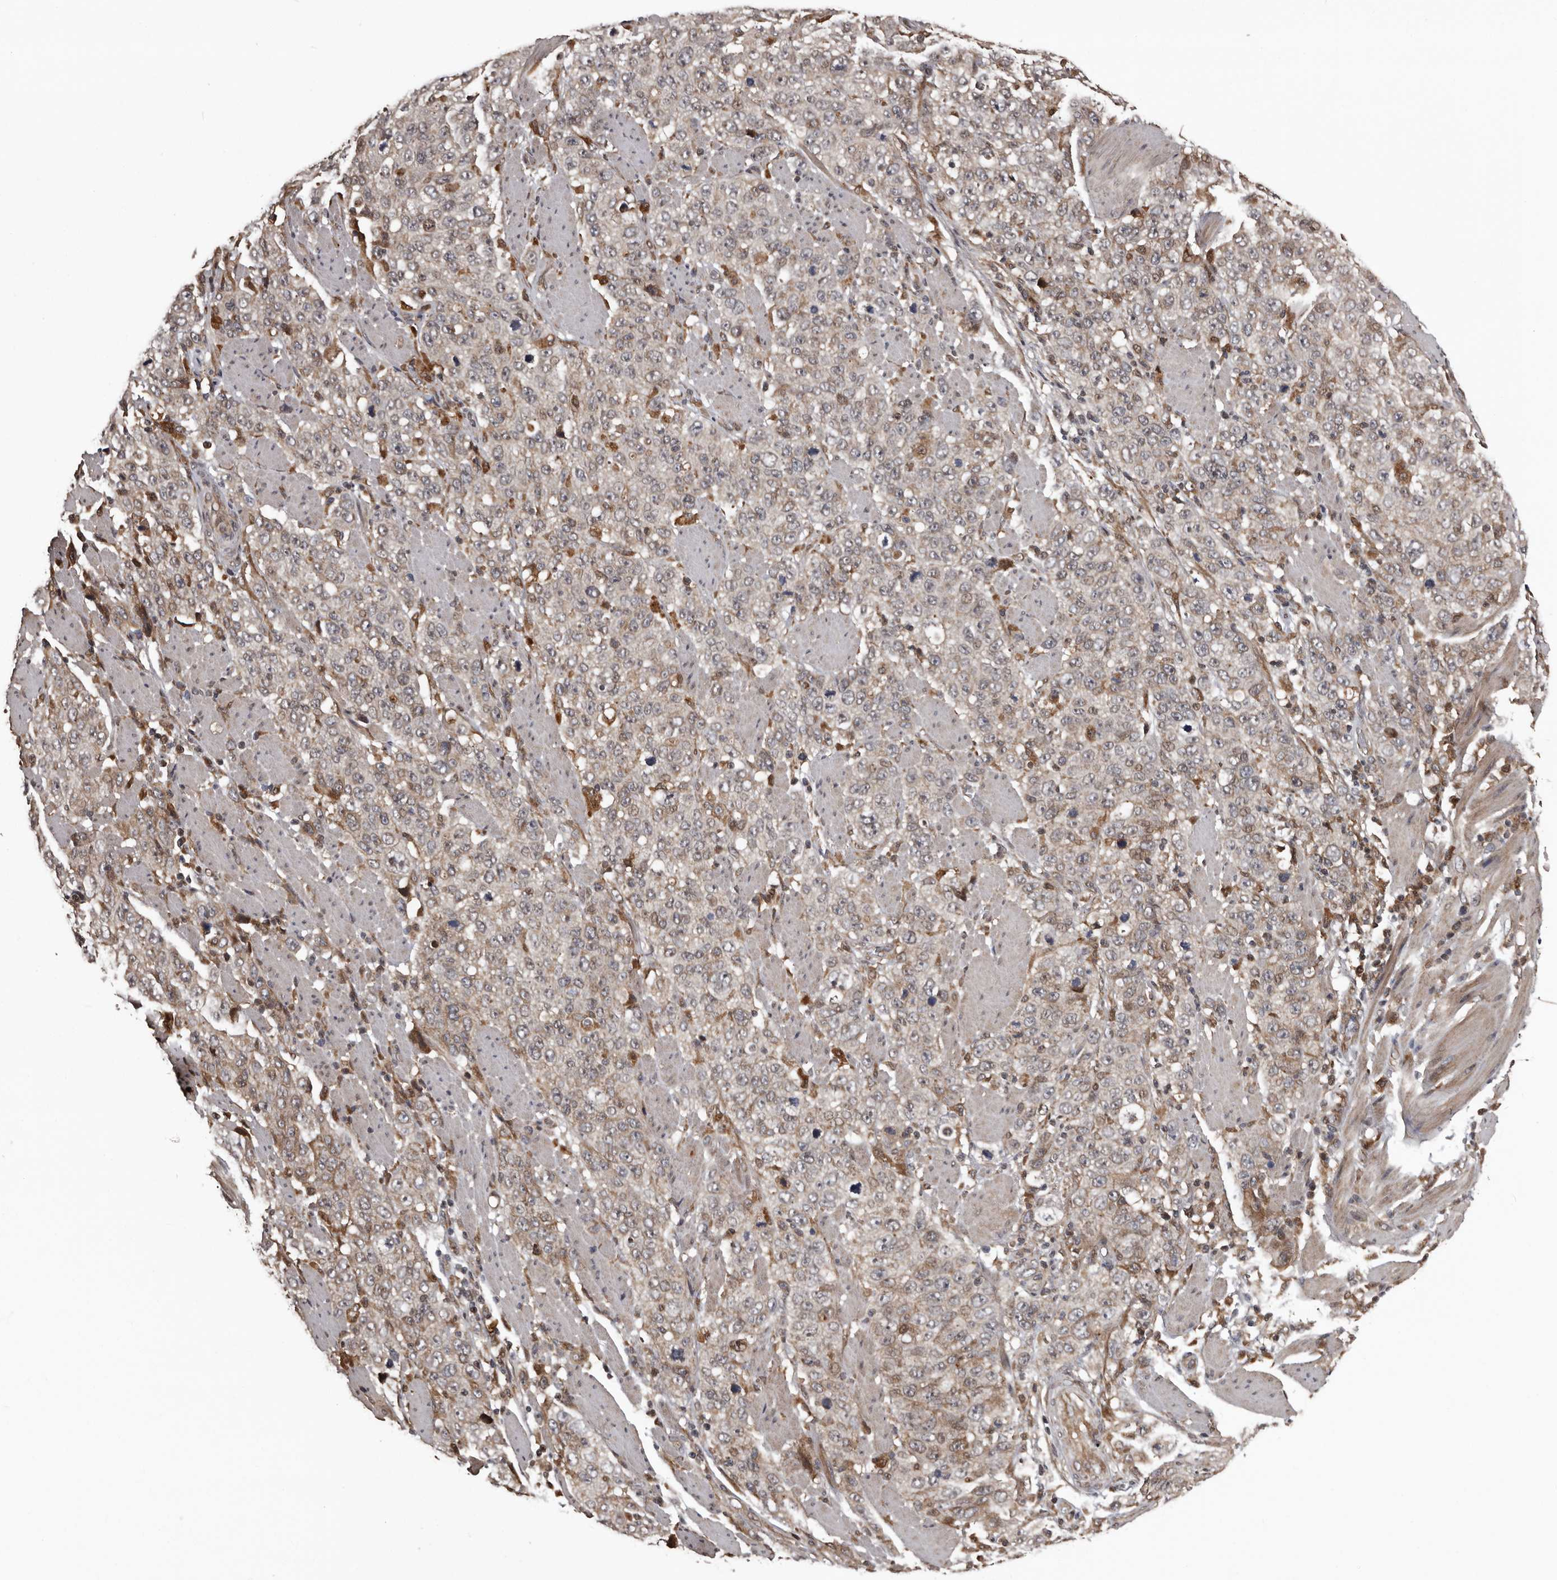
{"staining": {"intensity": "weak", "quantity": "<25%", "location": "cytoplasmic/membranous"}, "tissue": "stomach cancer", "cell_type": "Tumor cells", "image_type": "cancer", "snomed": [{"axis": "morphology", "description": "Adenocarcinoma, NOS"}, {"axis": "topography", "description": "Stomach"}], "caption": "Histopathology image shows no significant protein positivity in tumor cells of stomach cancer (adenocarcinoma). (DAB (3,3'-diaminobenzidine) immunohistochemistry (IHC), high magnification).", "gene": "SERTAD4", "patient": {"sex": "male", "age": 48}}